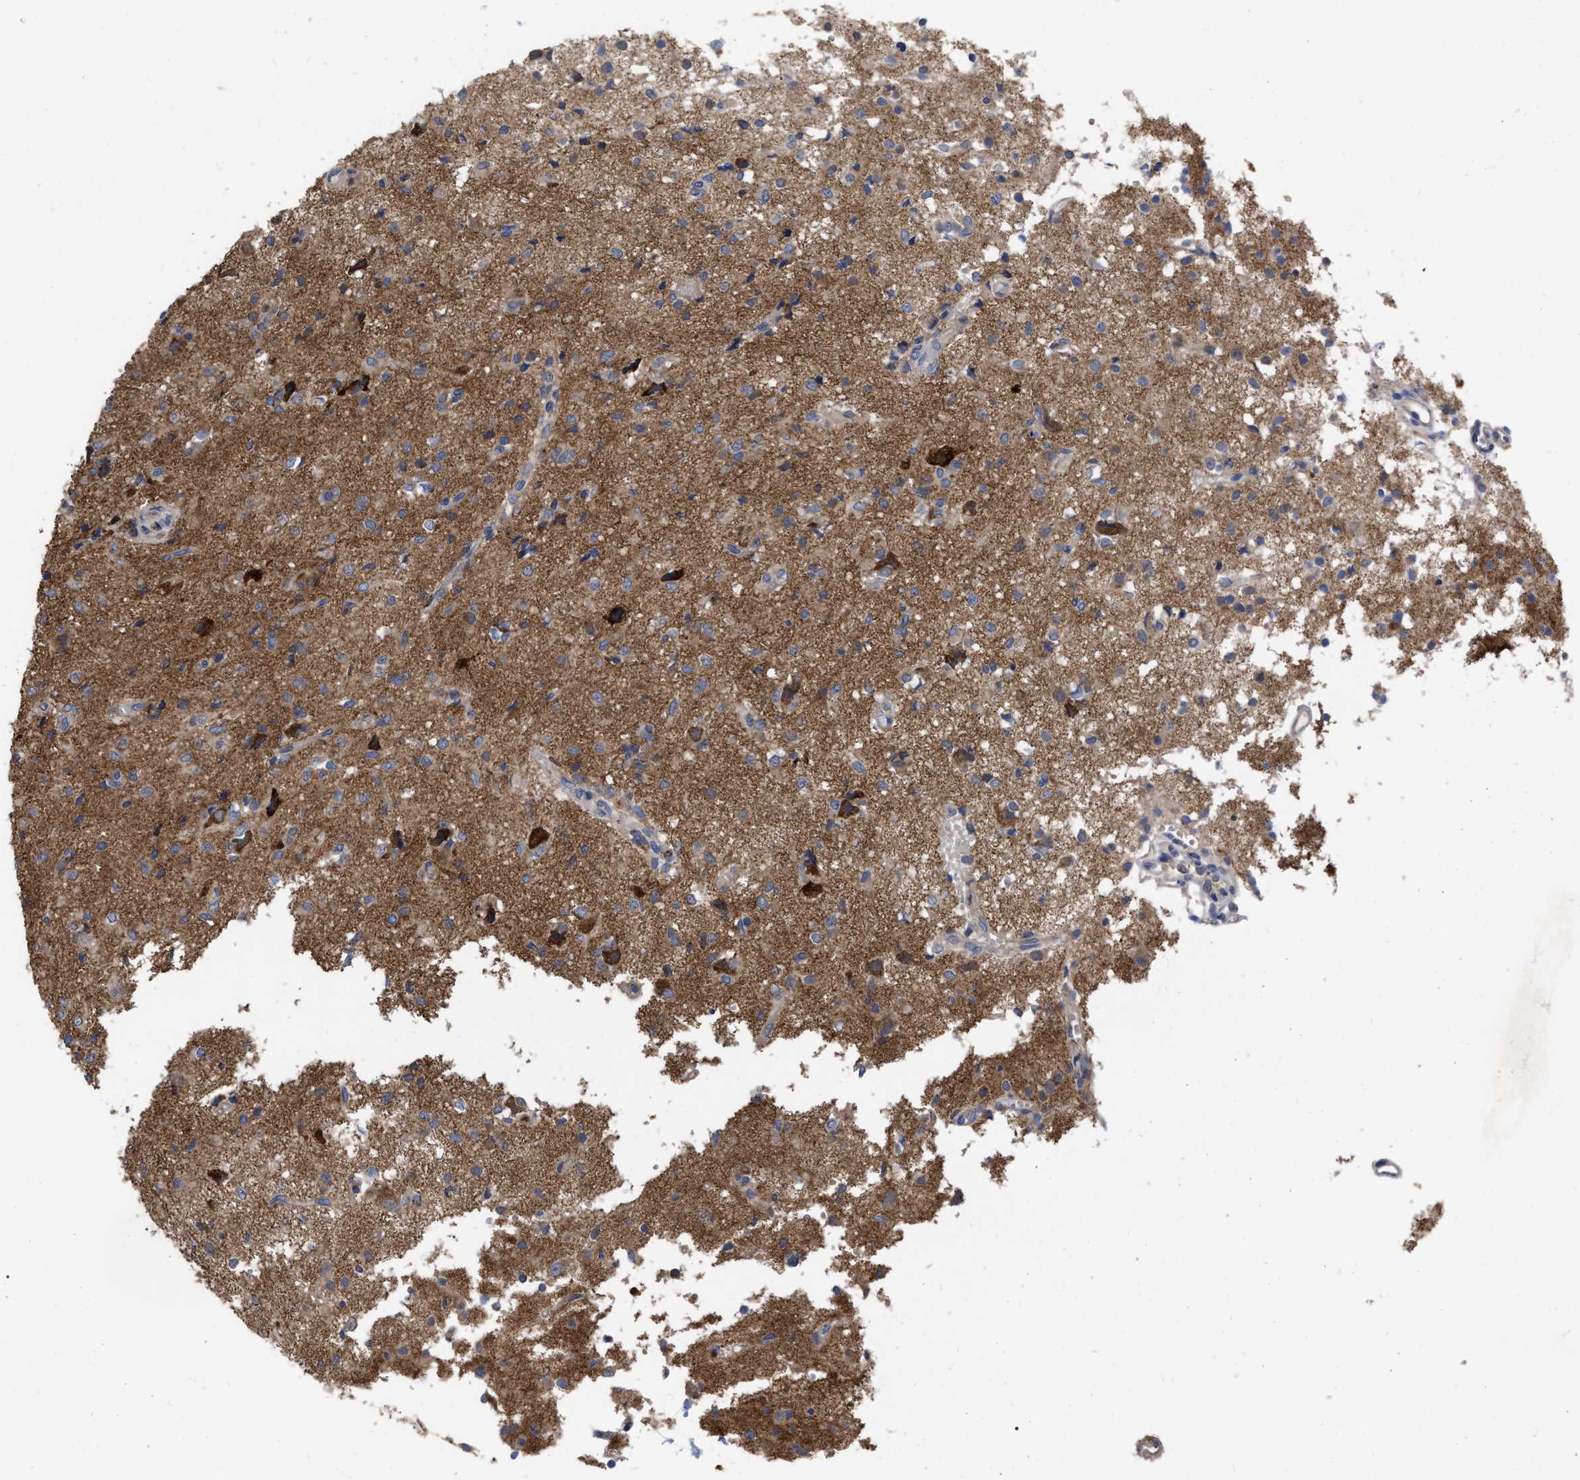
{"staining": {"intensity": "moderate", "quantity": "<25%", "location": "cytoplasmic/membranous"}, "tissue": "glioma", "cell_type": "Tumor cells", "image_type": "cancer", "snomed": [{"axis": "morphology", "description": "Glioma, malignant, High grade"}, {"axis": "topography", "description": "Brain"}], "caption": "Tumor cells demonstrate low levels of moderate cytoplasmic/membranous staining in approximately <25% of cells in glioma. Immunohistochemistry (ihc) stains the protein in brown and the nuclei are stained blue.", "gene": "CDKN2C", "patient": {"sex": "female", "age": 59}}